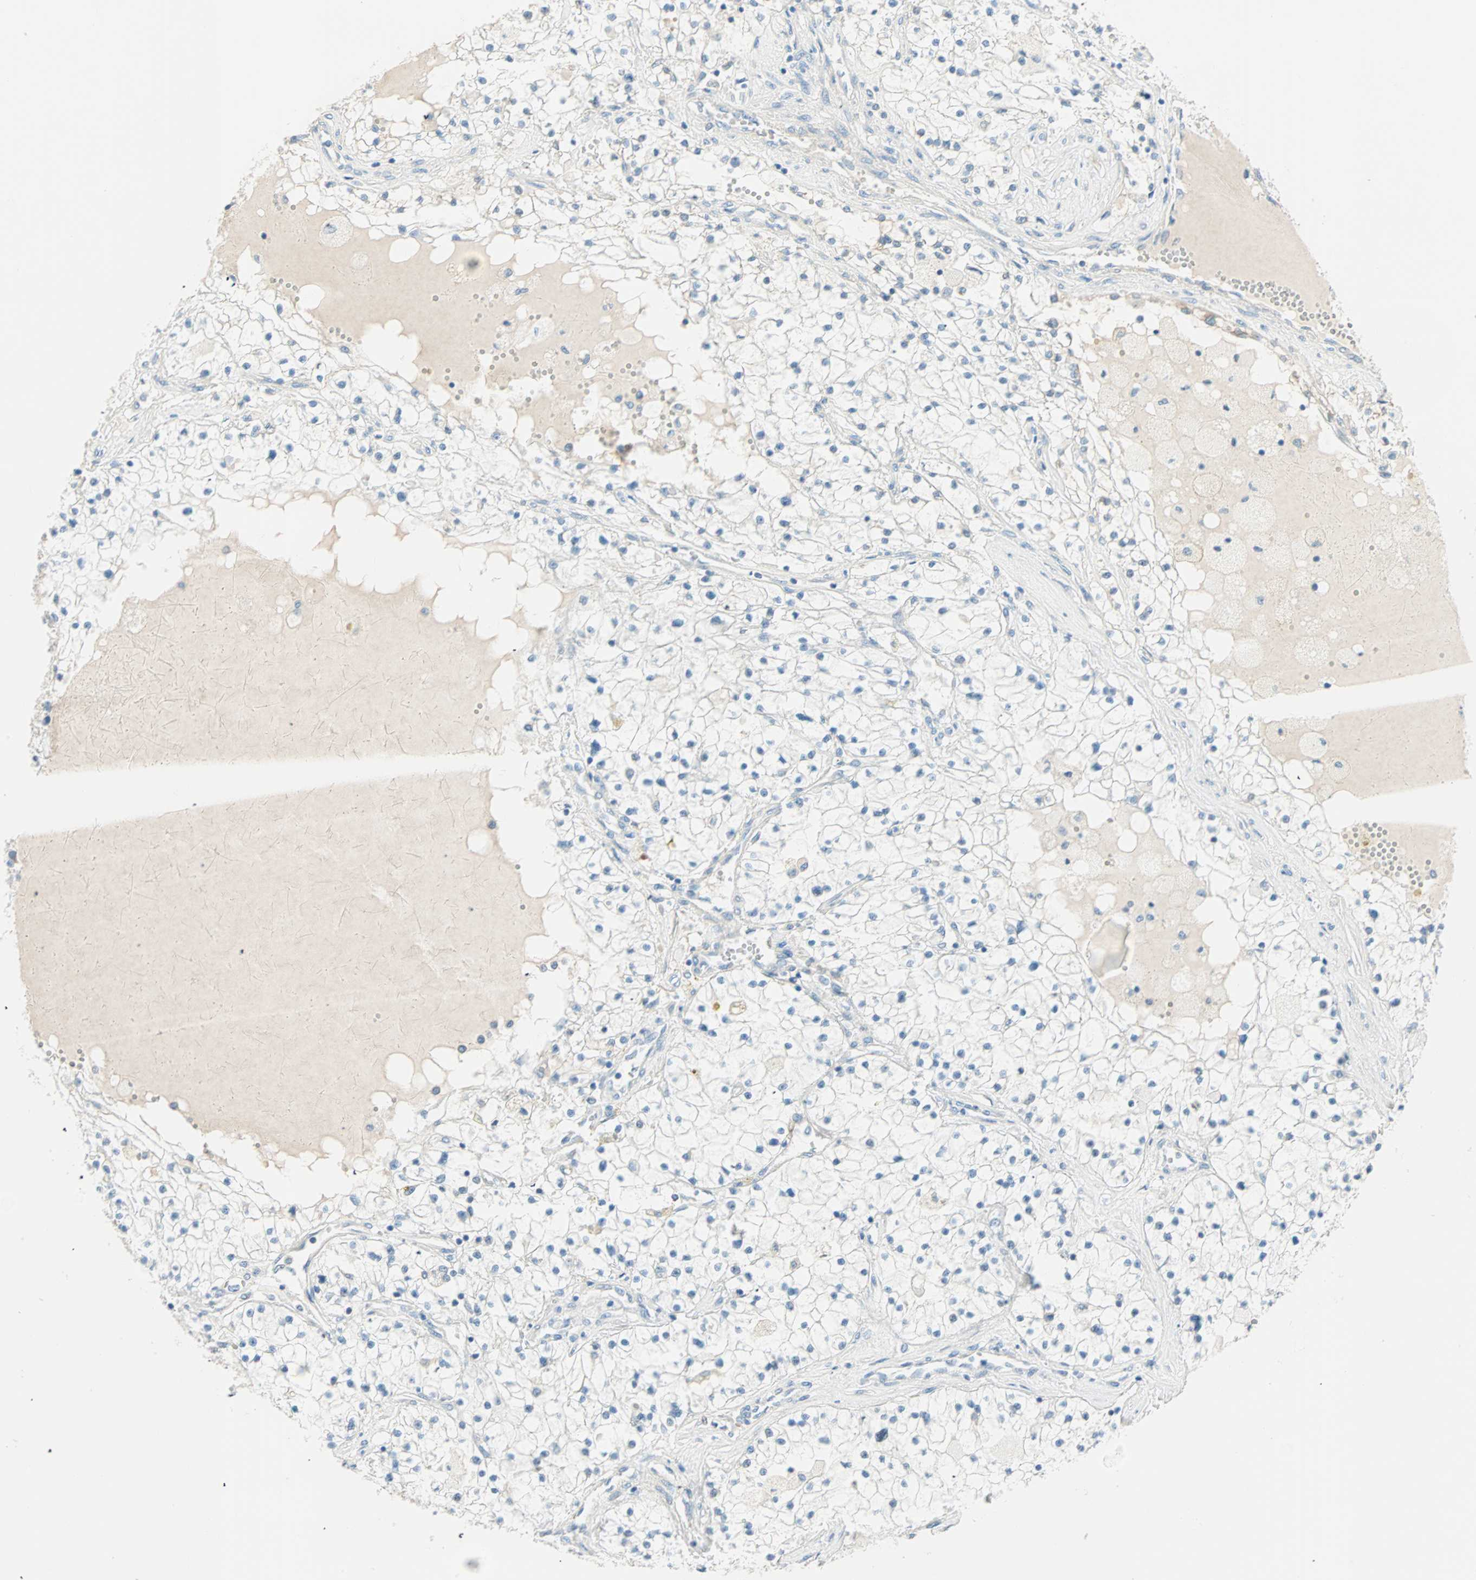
{"staining": {"intensity": "negative", "quantity": "none", "location": "none"}, "tissue": "renal cancer", "cell_type": "Tumor cells", "image_type": "cancer", "snomed": [{"axis": "morphology", "description": "Adenocarcinoma, NOS"}, {"axis": "topography", "description": "Kidney"}], "caption": "Immunohistochemistry of renal cancer demonstrates no positivity in tumor cells.", "gene": "ATF6", "patient": {"sex": "male", "age": 68}}